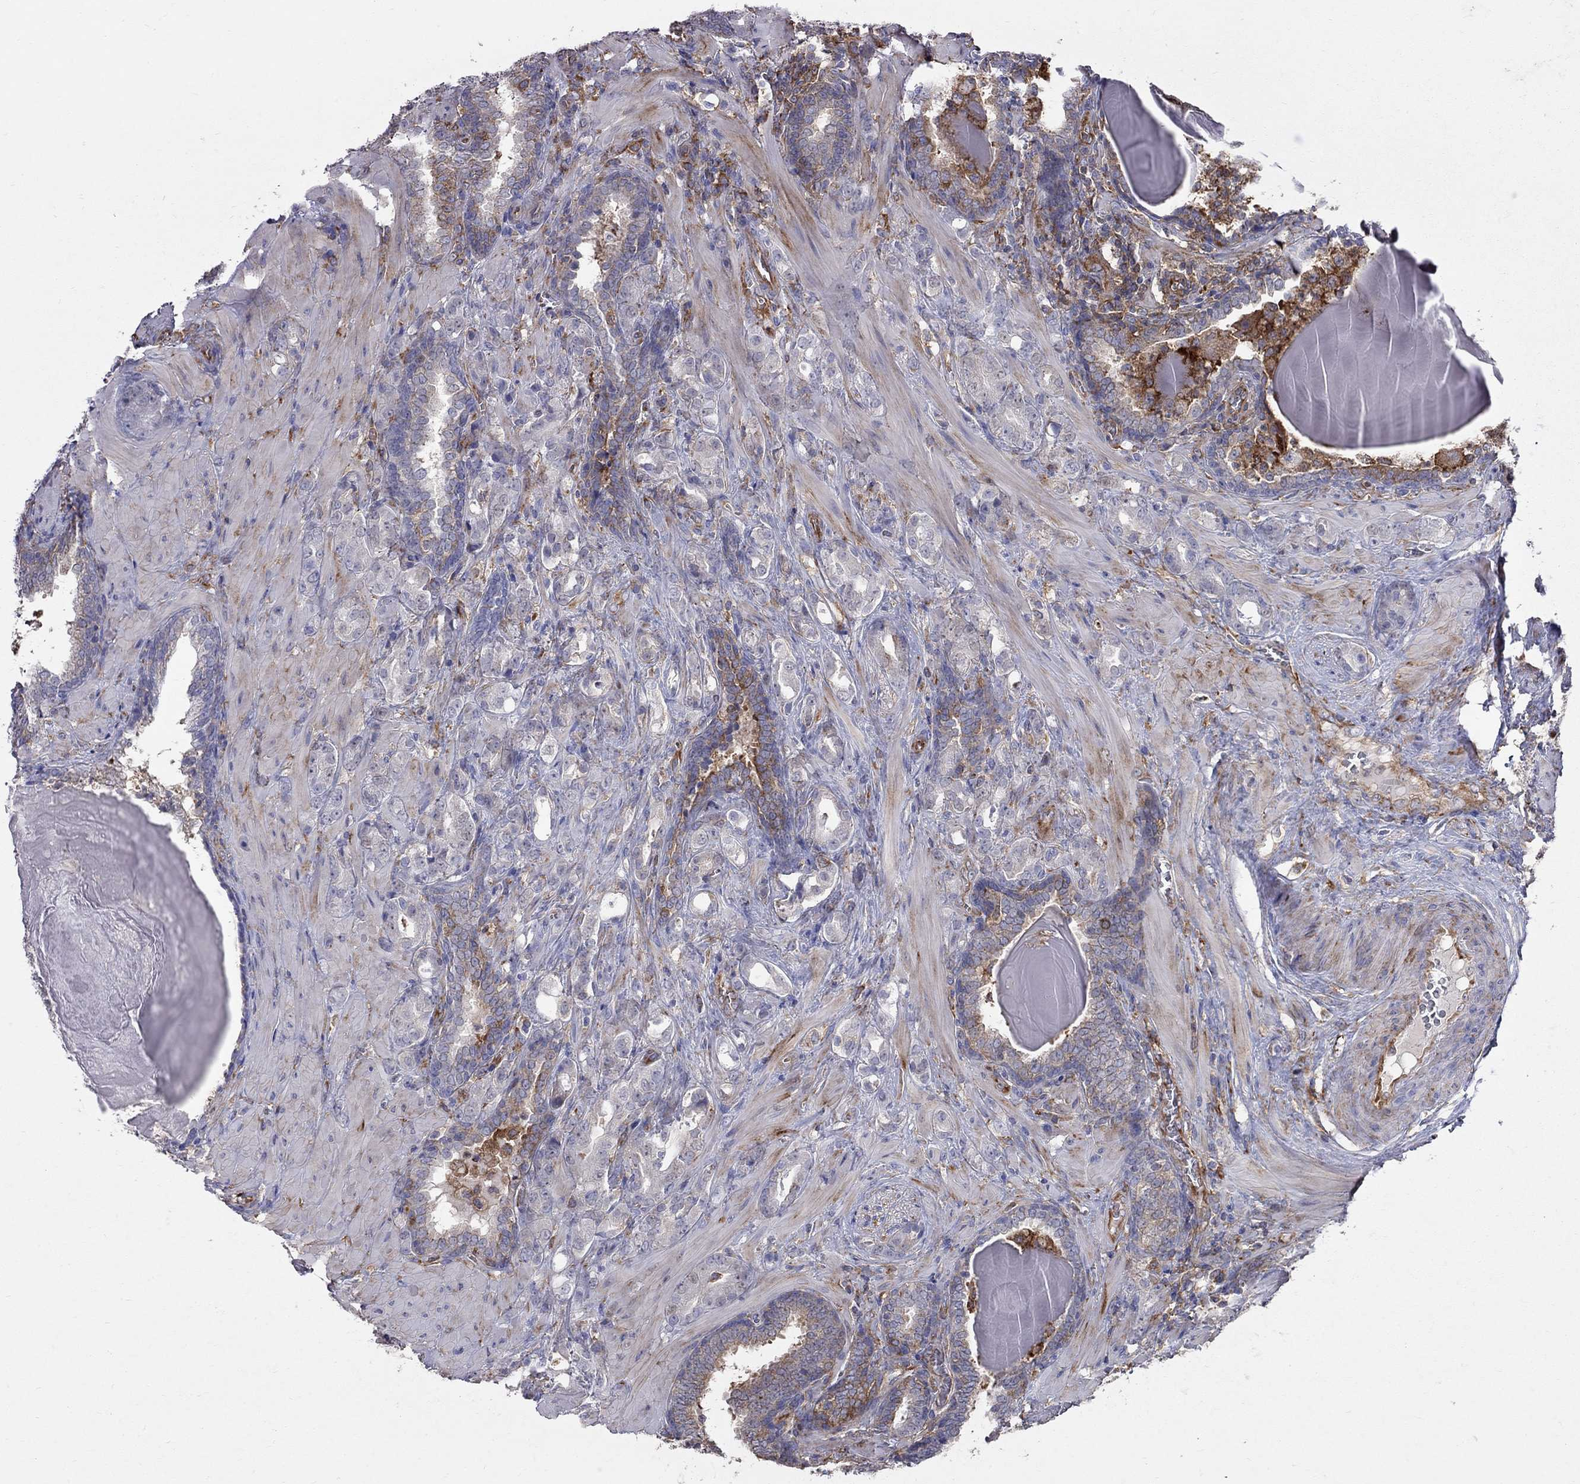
{"staining": {"intensity": "moderate", "quantity": "<25%", "location": "cytoplasmic/membranous"}, "tissue": "prostate cancer", "cell_type": "Tumor cells", "image_type": "cancer", "snomed": [{"axis": "morphology", "description": "Adenocarcinoma, NOS"}, {"axis": "topography", "description": "Prostate"}], "caption": "This image demonstrates immunohistochemistry (IHC) staining of adenocarcinoma (prostate), with low moderate cytoplasmic/membranous positivity in approximately <25% of tumor cells.", "gene": "EIF4E3", "patient": {"sex": "male", "age": 57}}